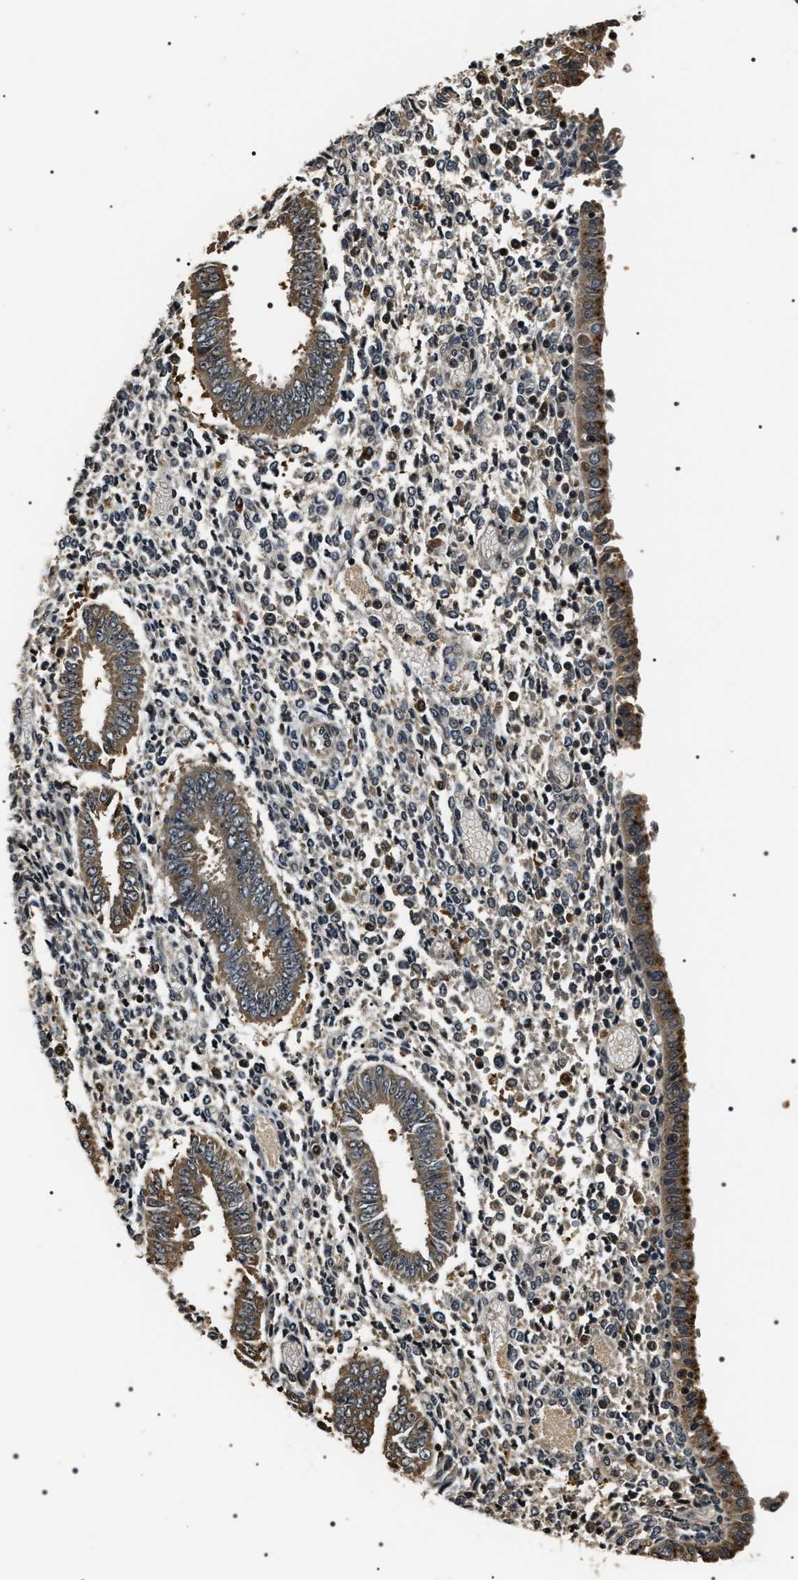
{"staining": {"intensity": "weak", "quantity": "<25%", "location": "cytoplasmic/membranous"}, "tissue": "endometrium", "cell_type": "Cells in endometrial stroma", "image_type": "normal", "snomed": [{"axis": "morphology", "description": "Normal tissue, NOS"}, {"axis": "topography", "description": "Endometrium"}], "caption": "Immunohistochemical staining of normal human endometrium reveals no significant staining in cells in endometrial stroma. The staining was performed using DAB (3,3'-diaminobenzidine) to visualize the protein expression in brown, while the nuclei were stained in blue with hematoxylin (Magnification: 20x).", "gene": "ARHGAP22", "patient": {"sex": "female", "age": 35}}